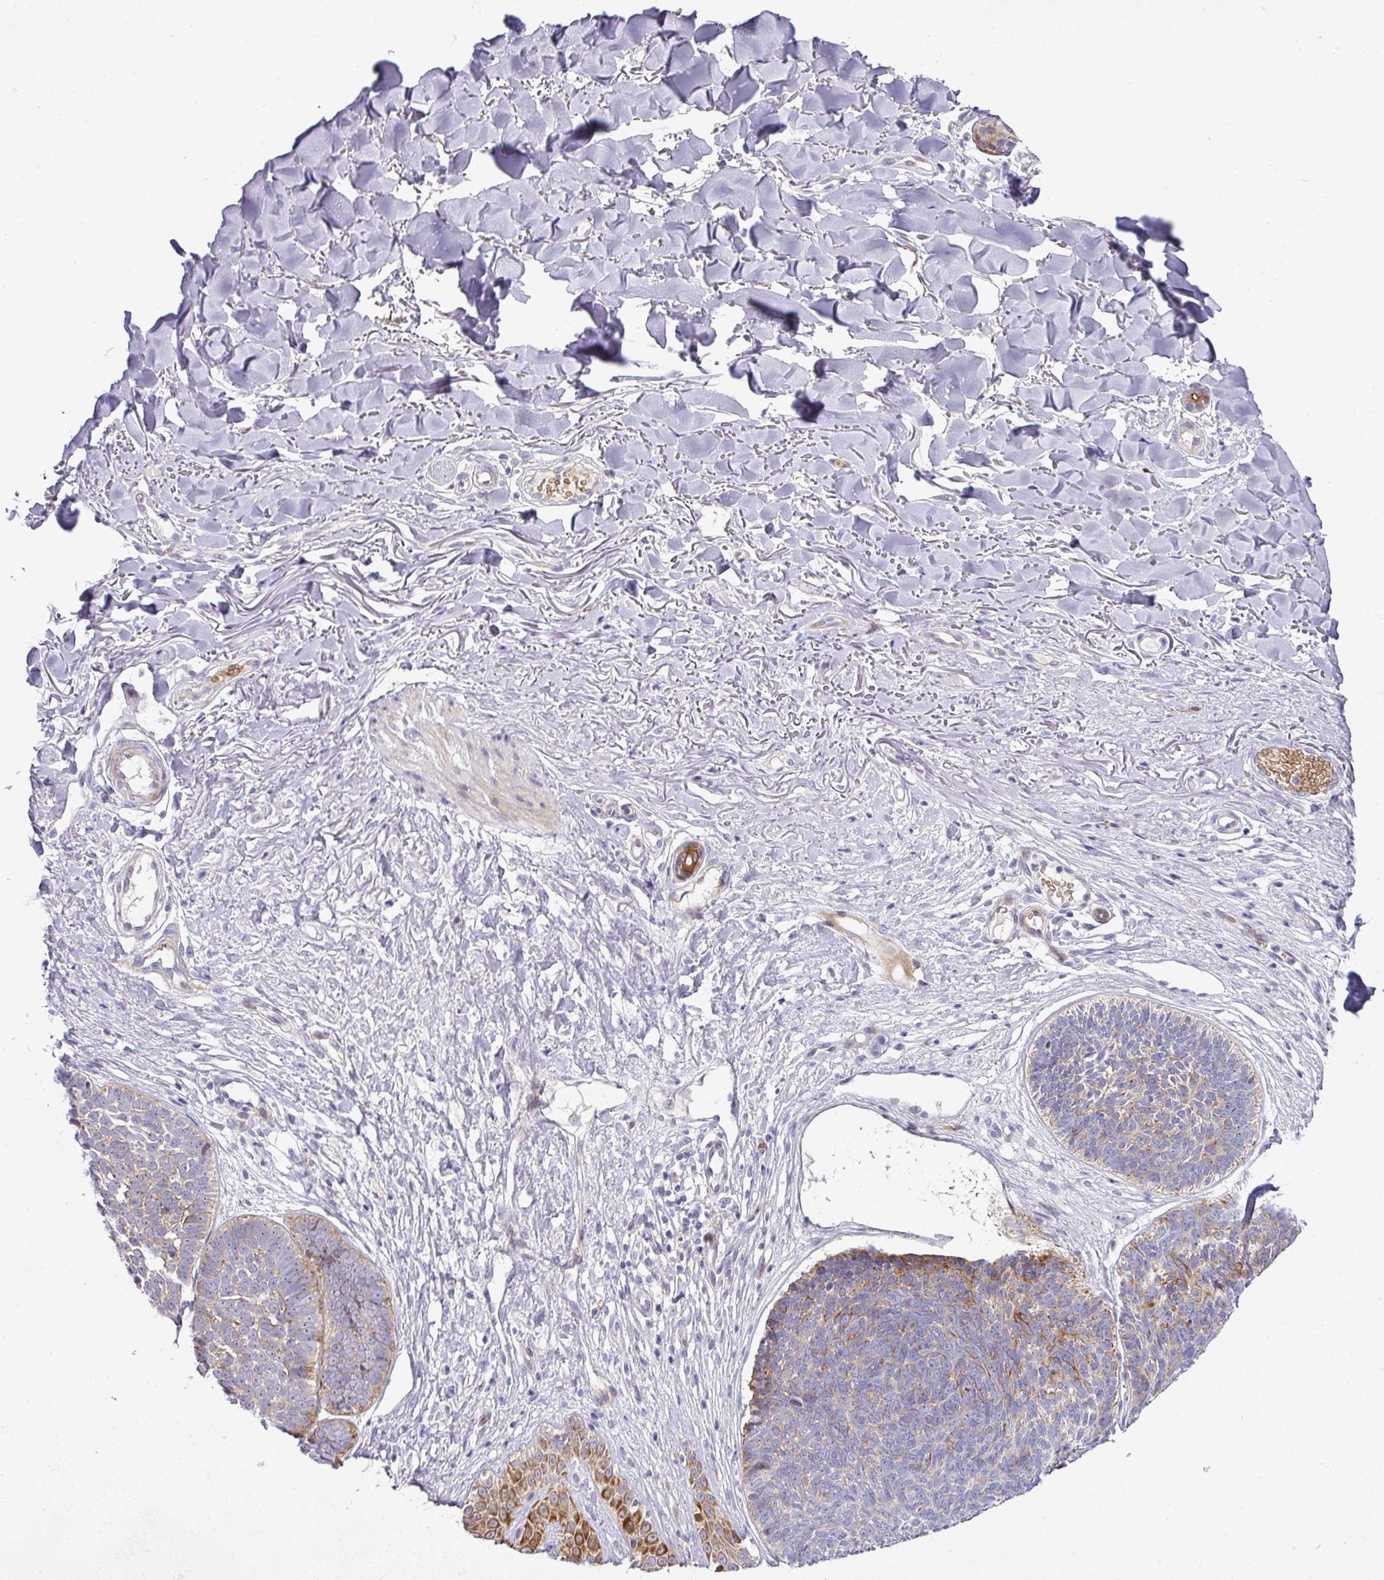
{"staining": {"intensity": "moderate", "quantity": "<25%", "location": "cytoplasmic/membranous"}, "tissue": "skin cancer", "cell_type": "Tumor cells", "image_type": "cancer", "snomed": [{"axis": "morphology", "description": "Basal cell carcinoma"}, {"axis": "topography", "description": "Skin"}, {"axis": "topography", "description": "Skin of neck"}, {"axis": "topography", "description": "Skin of shoulder"}, {"axis": "topography", "description": "Skin of back"}], "caption": "Immunohistochemical staining of skin cancer (basal cell carcinoma) displays moderate cytoplasmic/membranous protein expression in approximately <25% of tumor cells.", "gene": "ATP6V1F", "patient": {"sex": "male", "age": 80}}